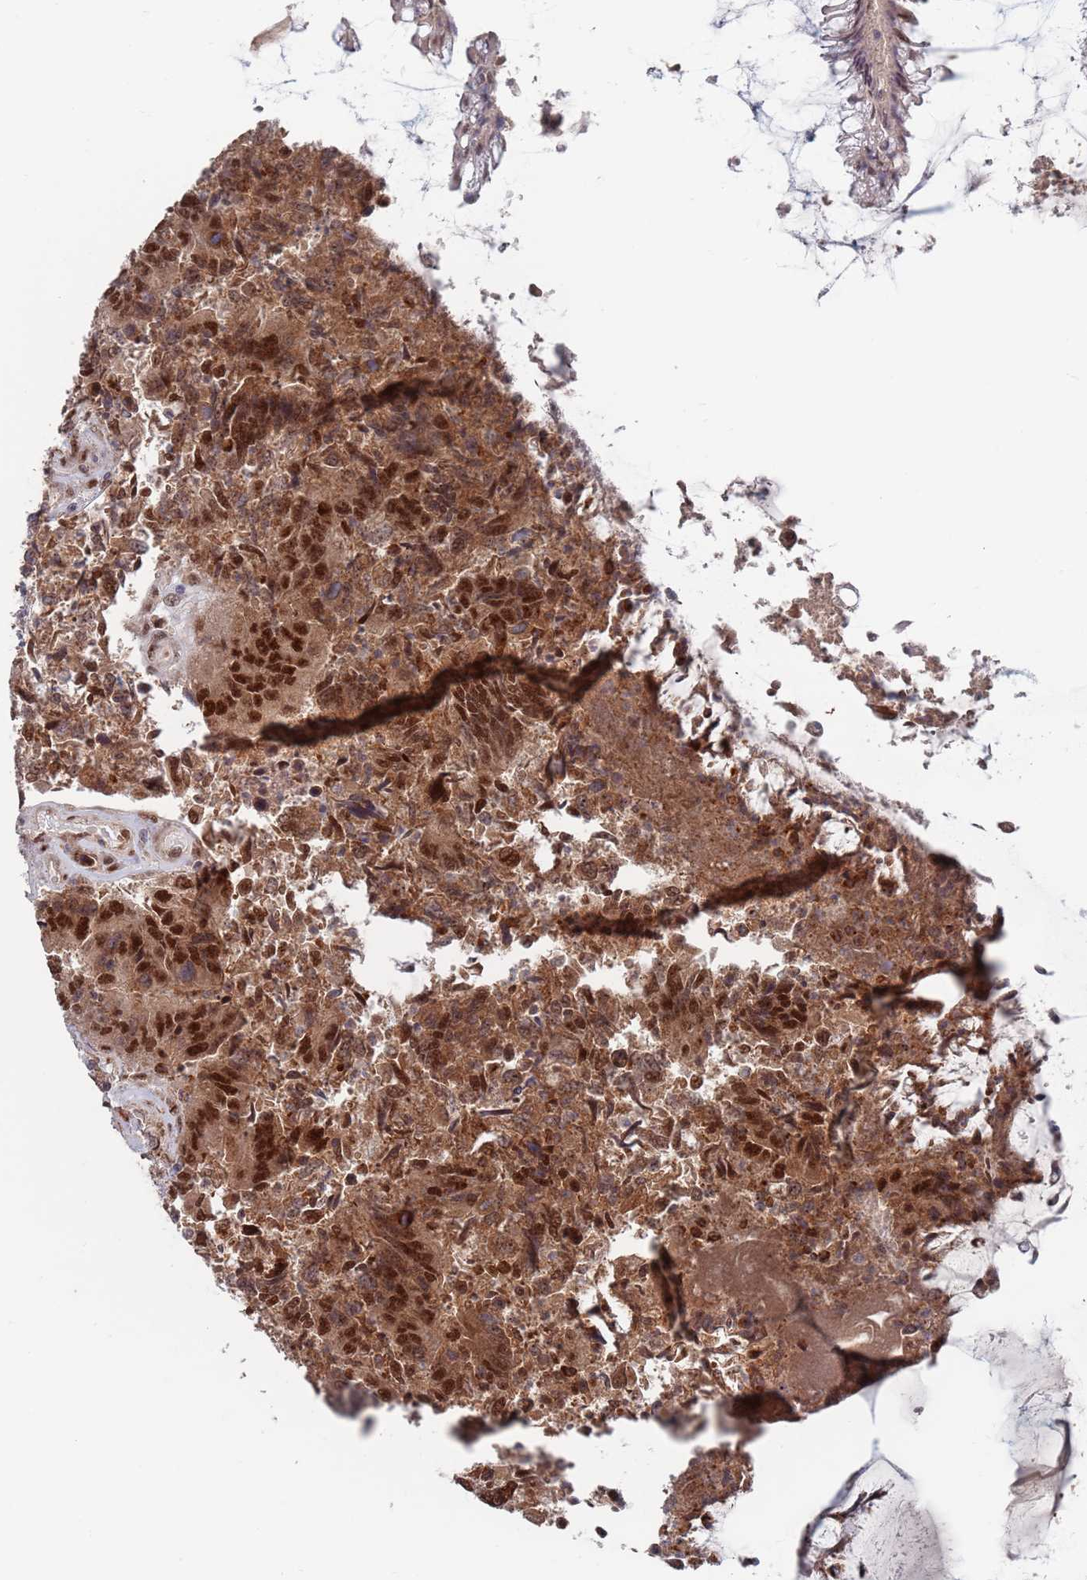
{"staining": {"intensity": "strong", "quantity": ">75%", "location": "nuclear"}, "tissue": "colorectal cancer", "cell_type": "Tumor cells", "image_type": "cancer", "snomed": [{"axis": "morphology", "description": "Adenocarcinoma, NOS"}, {"axis": "topography", "description": "Colon"}], "caption": "Colorectal adenocarcinoma was stained to show a protein in brown. There is high levels of strong nuclear staining in about >75% of tumor cells.", "gene": "RPP25", "patient": {"sex": "female", "age": 67}}